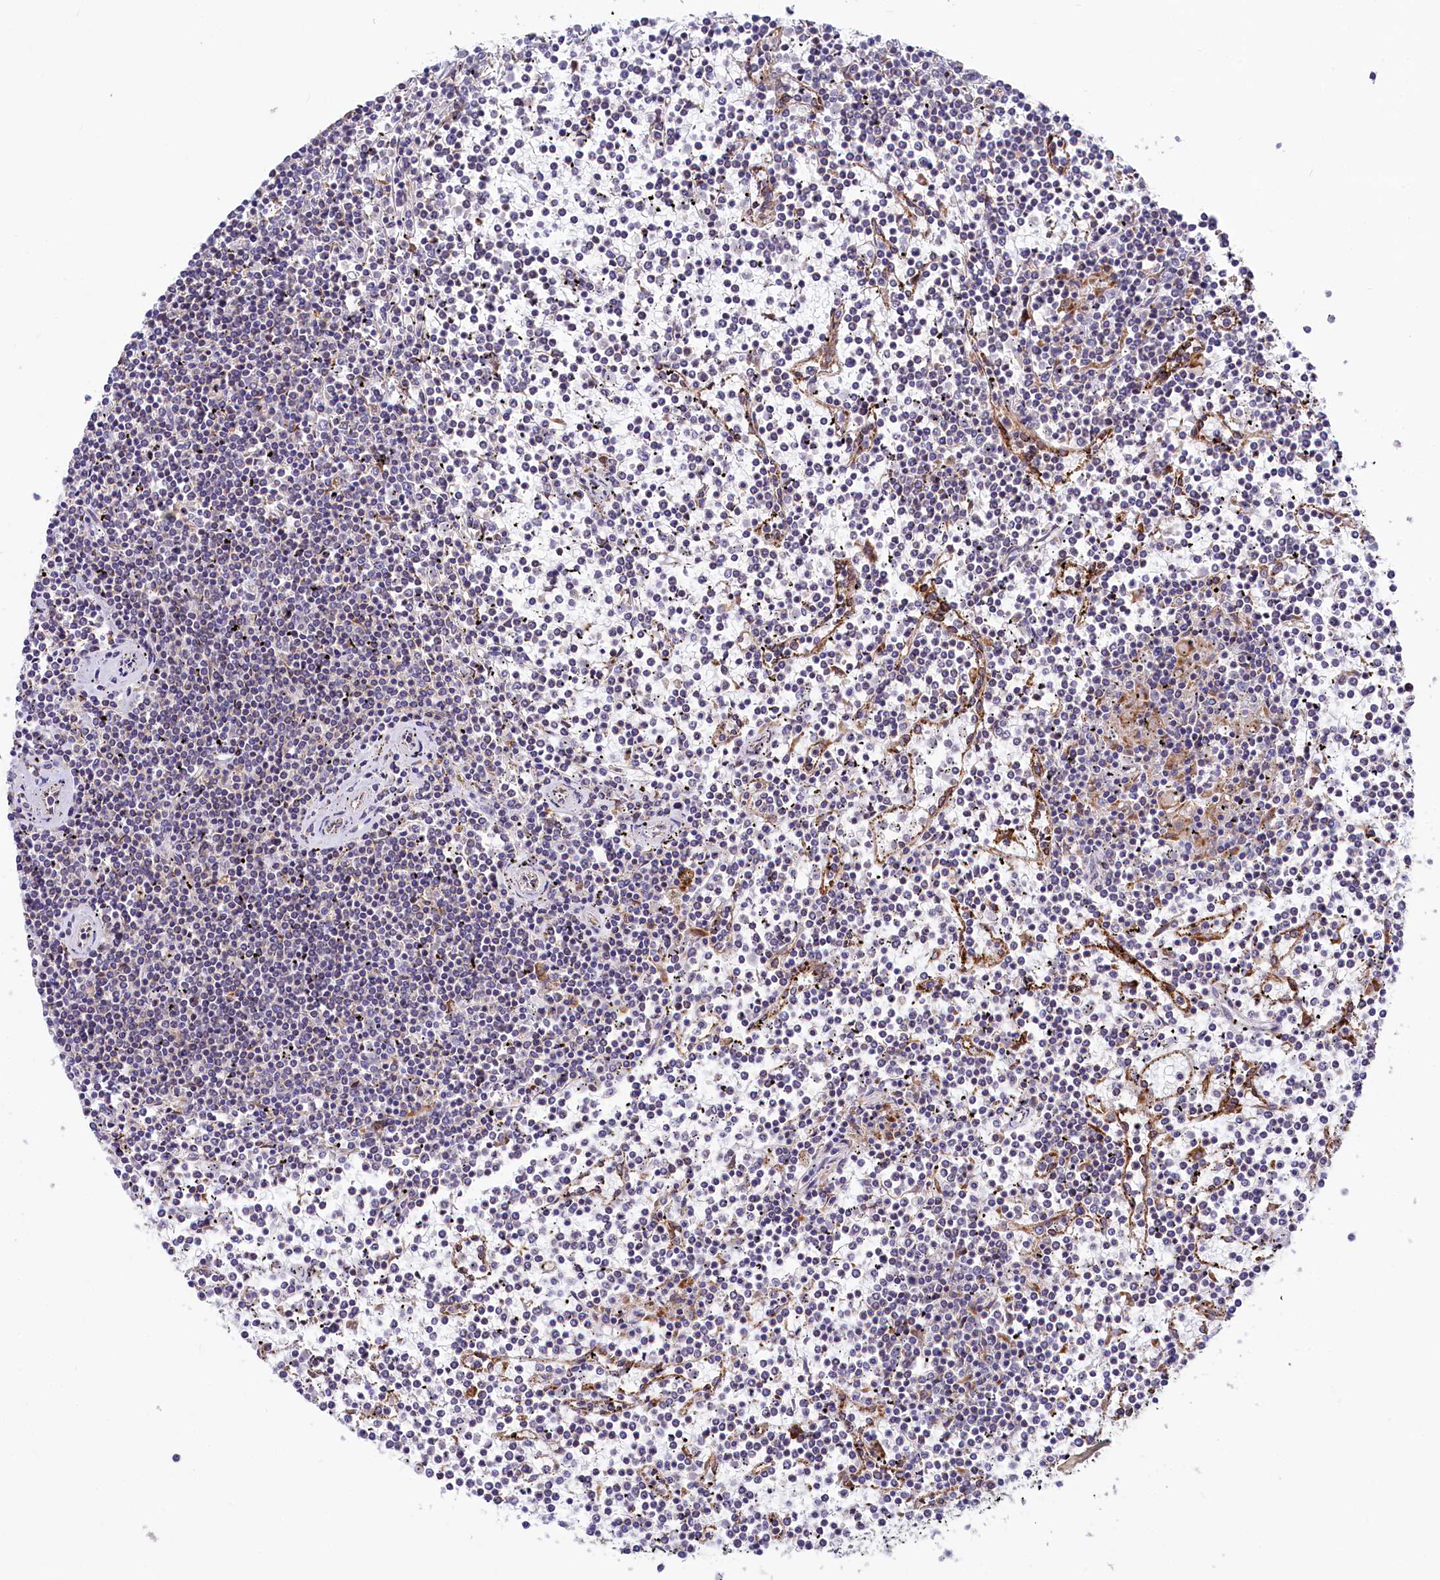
{"staining": {"intensity": "negative", "quantity": "none", "location": "none"}, "tissue": "lymphoma", "cell_type": "Tumor cells", "image_type": "cancer", "snomed": [{"axis": "morphology", "description": "Malignant lymphoma, non-Hodgkin's type, Low grade"}, {"axis": "topography", "description": "Spleen"}], "caption": "An immunohistochemistry photomicrograph of lymphoma is shown. There is no staining in tumor cells of lymphoma.", "gene": "CHID1", "patient": {"sex": "female", "age": 19}}